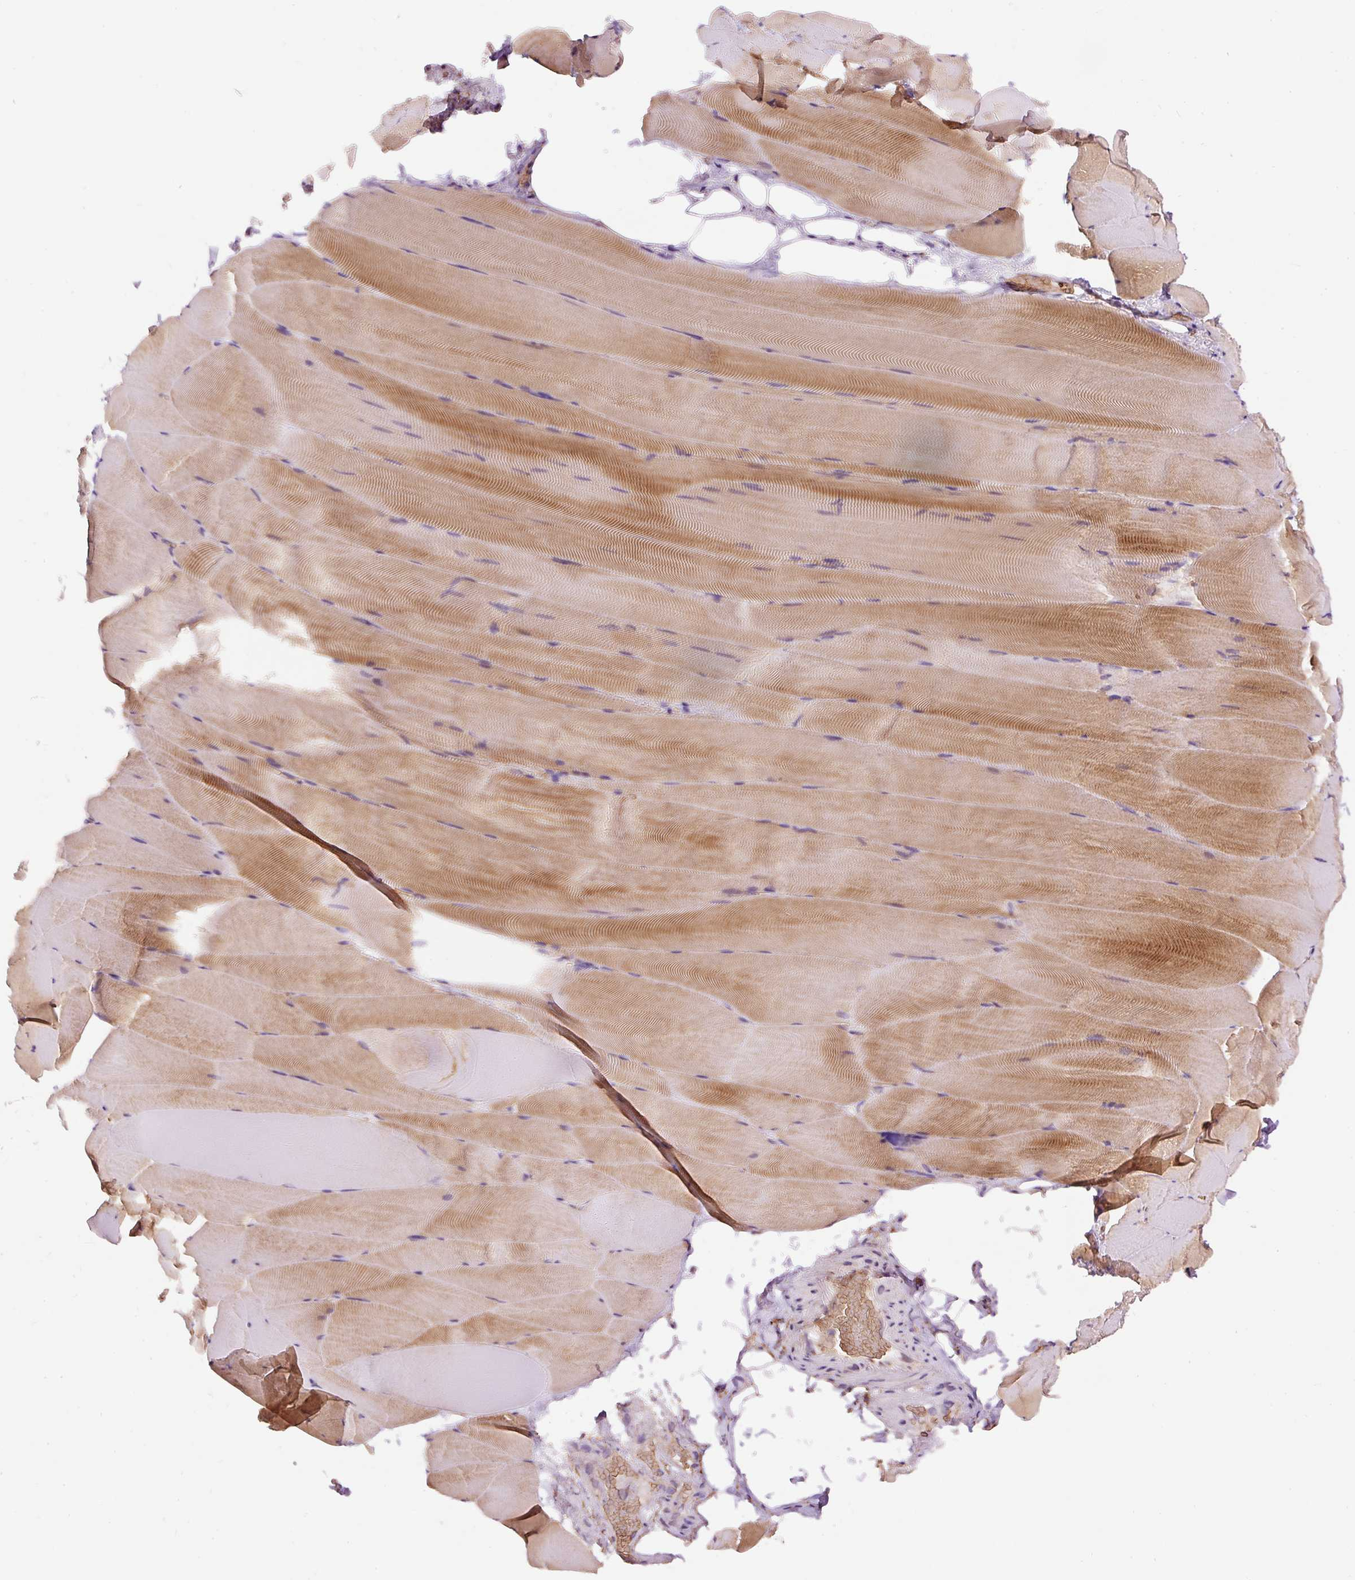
{"staining": {"intensity": "moderate", "quantity": "25%-75%", "location": "cytoplasmic/membranous"}, "tissue": "skeletal muscle", "cell_type": "Myocytes", "image_type": "normal", "snomed": [{"axis": "morphology", "description": "Normal tissue, NOS"}, {"axis": "topography", "description": "Skeletal muscle"}], "caption": "Normal skeletal muscle was stained to show a protein in brown. There is medium levels of moderate cytoplasmic/membranous expression in approximately 25%-75% of myocytes. (DAB (3,3'-diaminobenzidine) IHC with brightfield microscopy, high magnification).", "gene": "PRRC2A", "patient": {"sex": "female", "age": 64}}